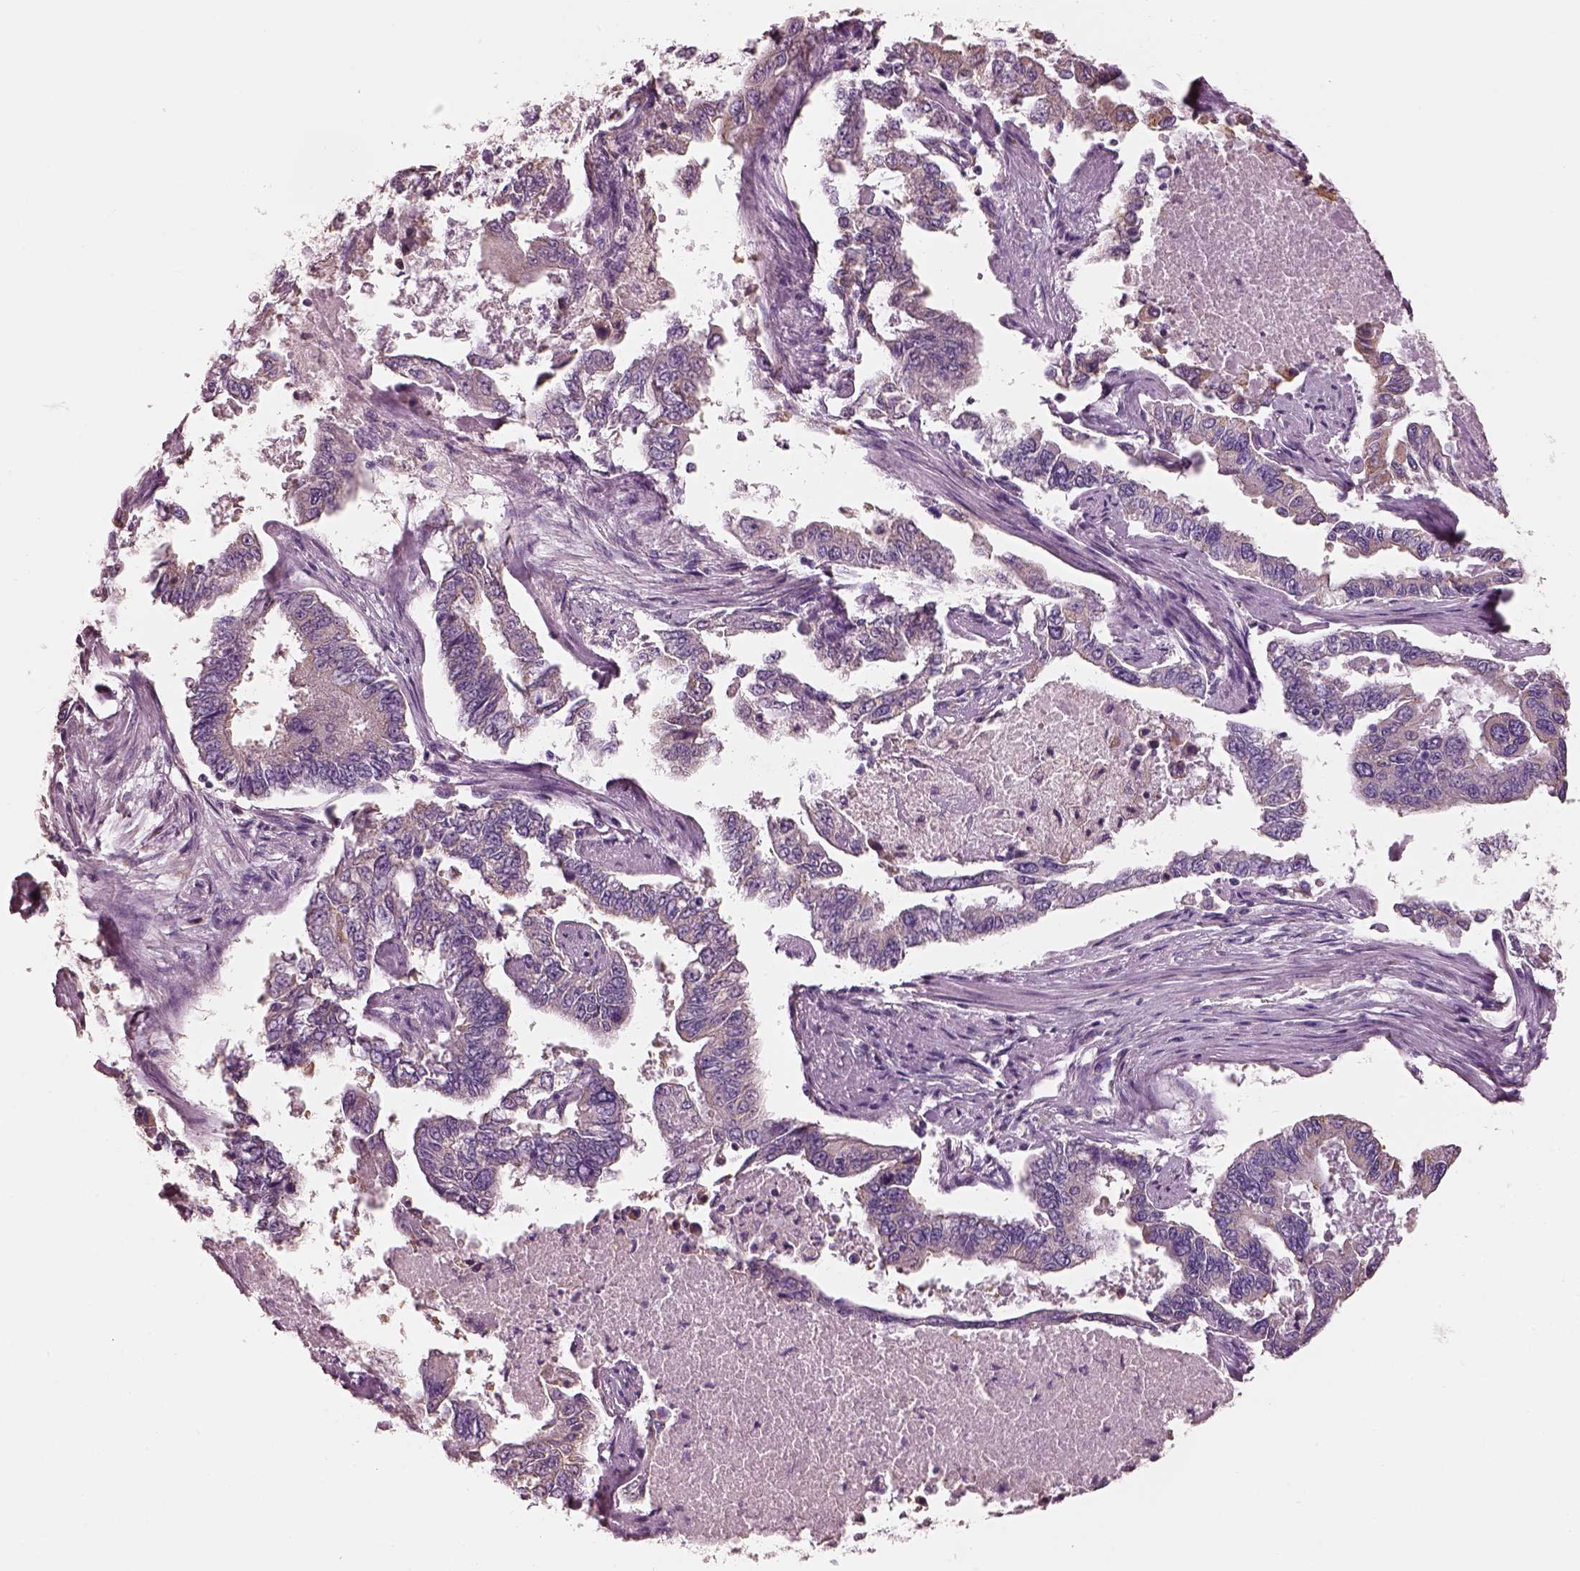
{"staining": {"intensity": "negative", "quantity": "none", "location": "none"}, "tissue": "endometrial cancer", "cell_type": "Tumor cells", "image_type": "cancer", "snomed": [{"axis": "morphology", "description": "Adenocarcinoma, NOS"}, {"axis": "topography", "description": "Uterus"}], "caption": "Immunohistochemical staining of human endometrial cancer reveals no significant staining in tumor cells. Nuclei are stained in blue.", "gene": "PNOC", "patient": {"sex": "female", "age": 59}}